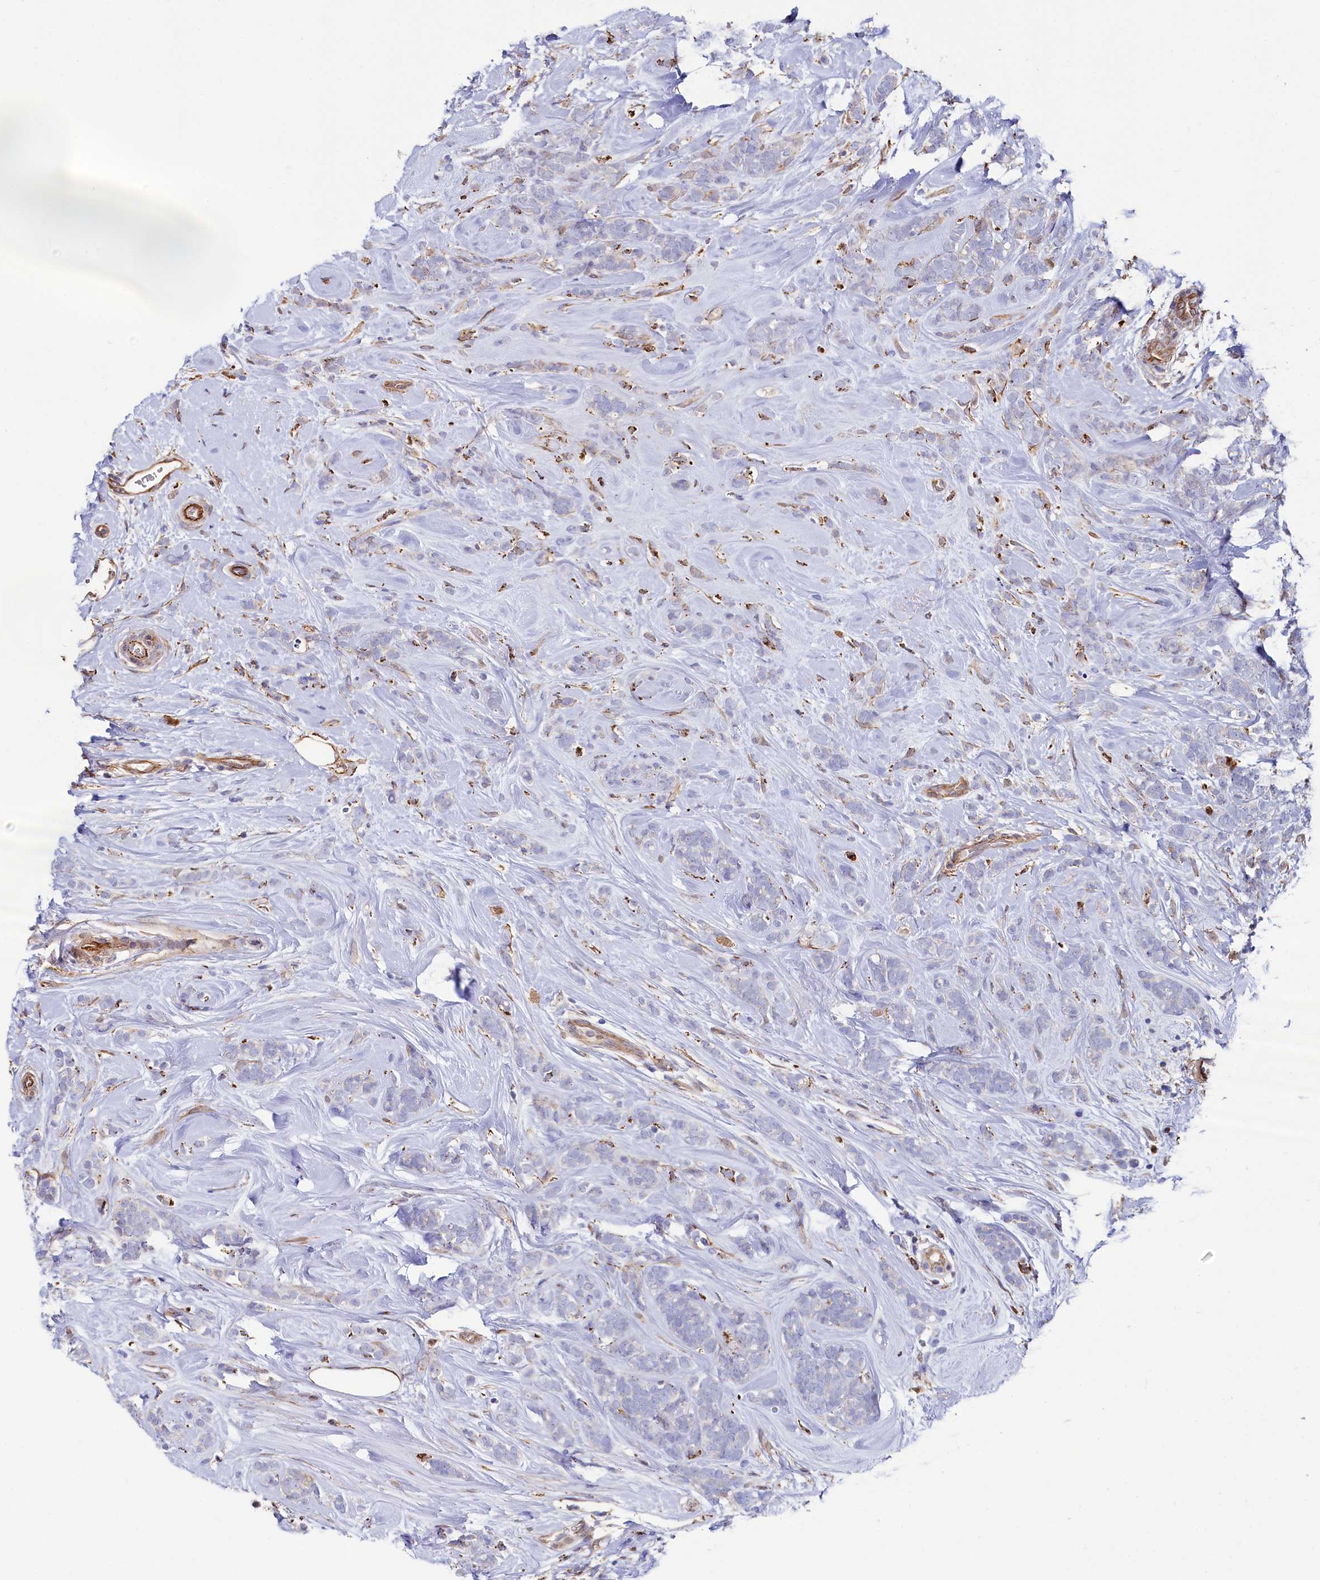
{"staining": {"intensity": "moderate", "quantity": "25%-75%", "location": "cytoplasmic/membranous"}, "tissue": "breast cancer", "cell_type": "Tumor cells", "image_type": "cancer", "snomed": [{"axis": "morphology", "description": "Lobular carcinoma"}, {"axis": "topography", "description": "Breast"}], "caption": "A brown stain highlights moderate cytoplasmic/membranous expression of a protein in breast lobular carcinoma tumor cells.", "gene": "ASTE1", "patient": {"sex": "female", "age": 58}}